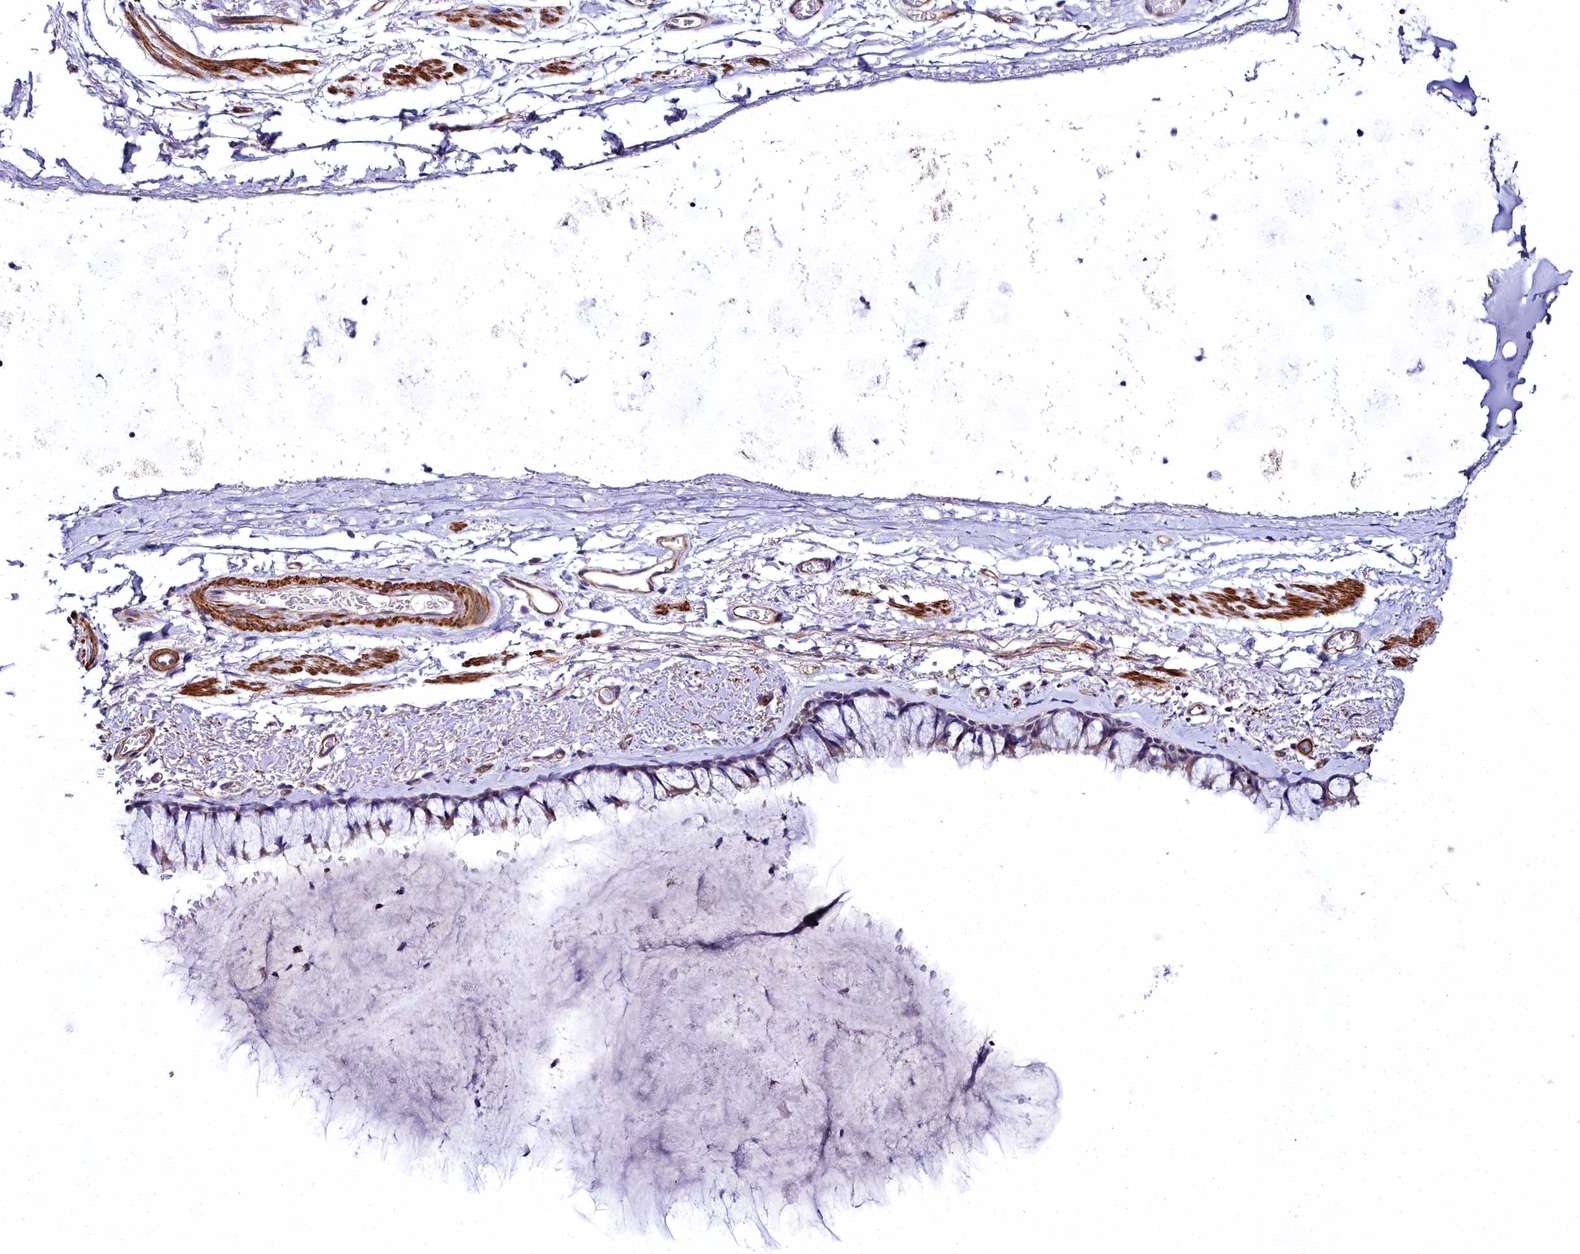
{"staining": {"intensity": "weak", "quantity": "<25%", "location": "cytoplasmic/membranous"}, "tissue": "bronchus", "cell_type": "Respiratory epithelial cells", "image_type": "normal", "snomed": [{"axis": "morphology", "description": "Normal tissue, NOS"}, {"axis": "topography", "description": "Bronchus"}], "caption": "DAB (3,3'-diaminobenzidine) immunohistochemical staining of unremarkable bronchus displays no significant positivity in respiratory epithelial cells.", "gene": "FADS3", "patient": {"sex": "male", "age": 65}}